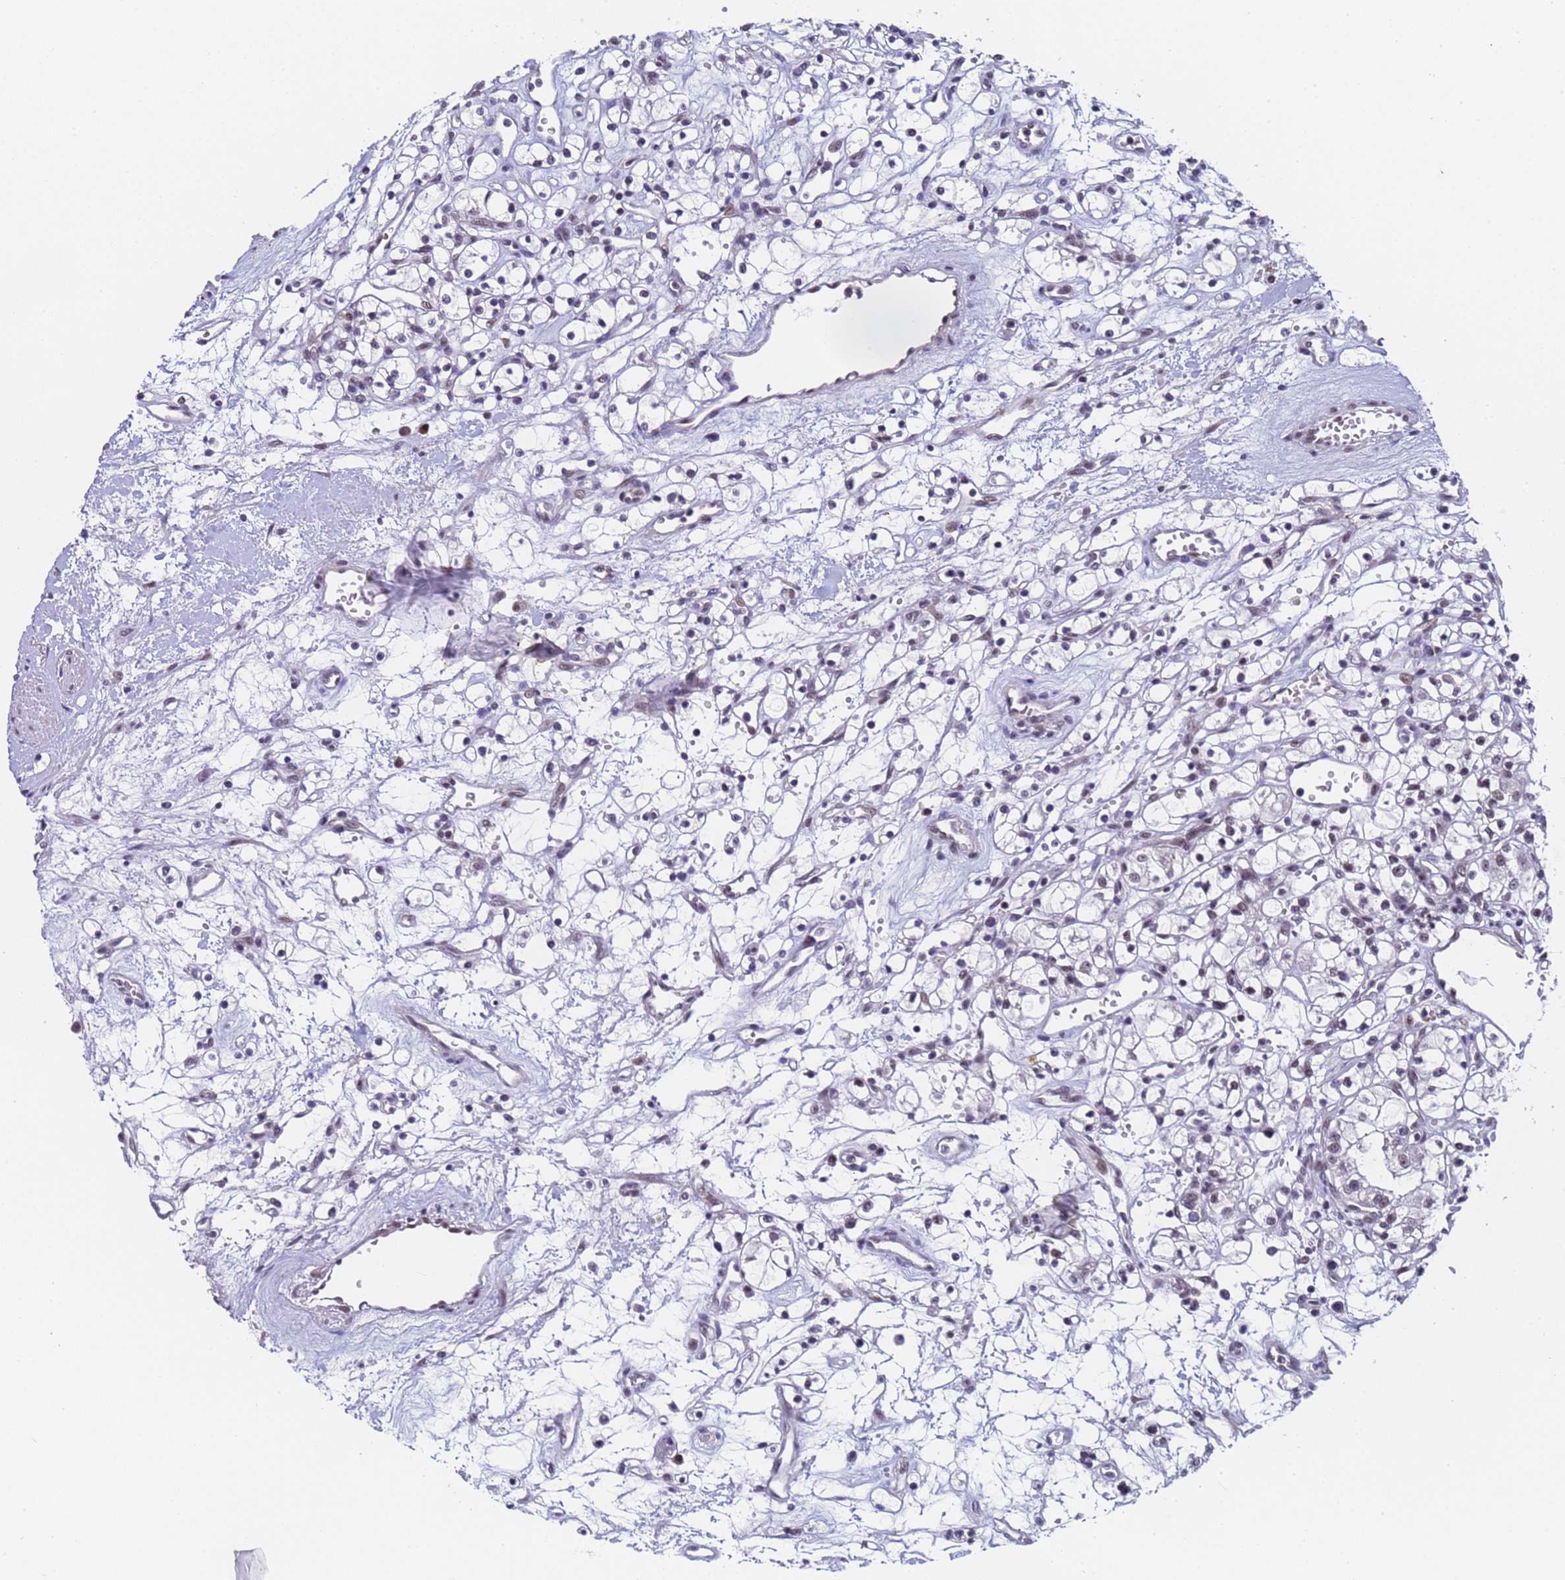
{"staining": {"intensity": "negative", "quantity": "none", "location": "none"}, "tissue": "renal cancer", "cell_type": "Tumor cells", "image_type": "cancer", "snomed": [{"axis": "morphology", "description": "Adenocarcinoma, NOS"}, {"axis": "topography", "description": "Kidney"}], "caption": "The immunohistochemistry (IHC) photomicrograph has no significant staining in tumor cells of renal adenocarcinoma tissue.", "gene": "FNBP4", "patient": {"sex": "female", "age": 59}}